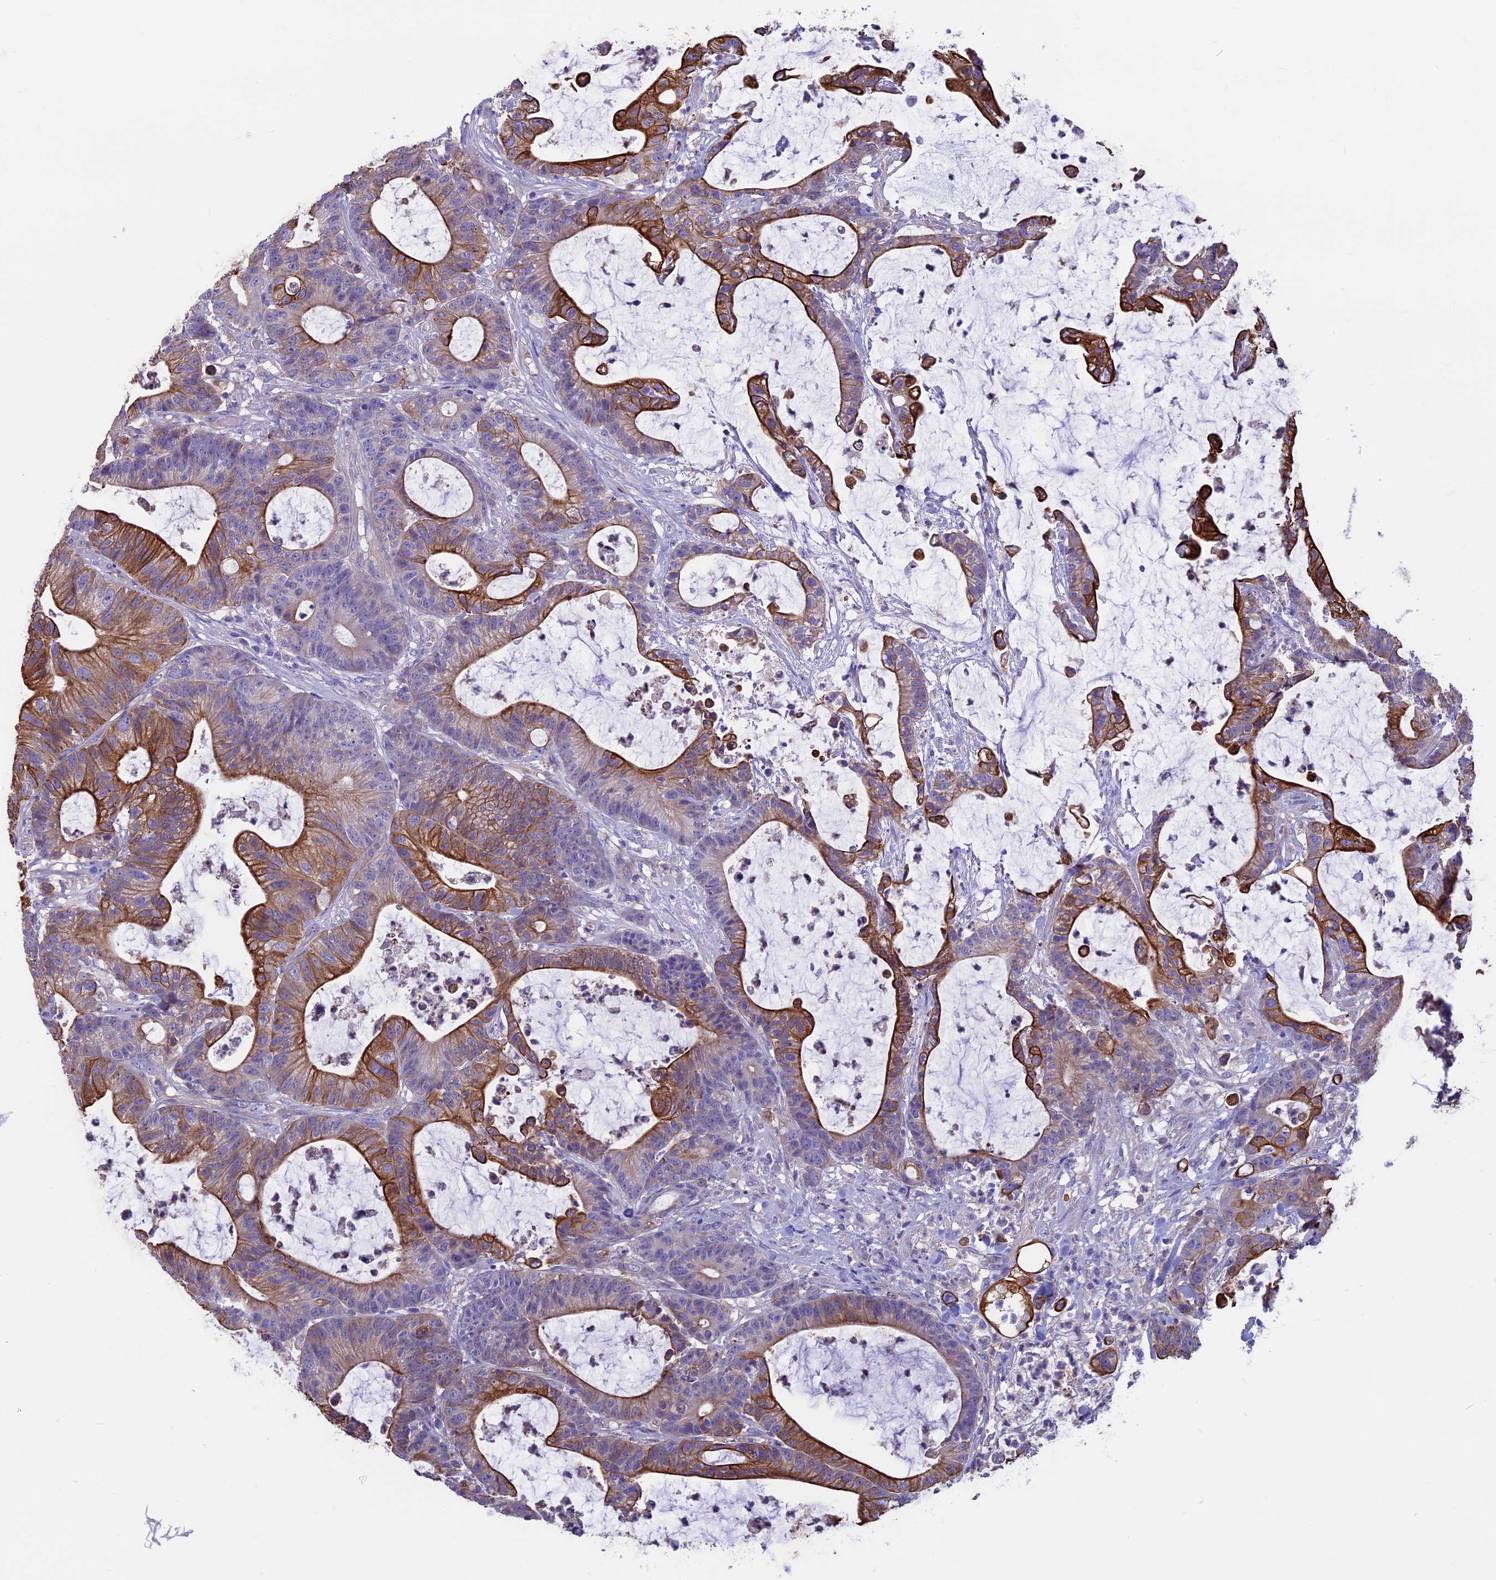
{"staining": {"intensity": "strong", "quantity": "25%-75%", "location": "cytoplasmic/membranous"}, "tissue": "colorectal cancer", "cell_type": "Tumor cells", "image_type": "cancer", "snomed": [{"axis": "morphology", "description": "Adenocarcinoma, NOS"}, {"axis": "topography", "description": "Colon"}], "caption": "Immunohistochemistry image of human adenocarcinoma (colorectal) stained for a protein (brown), which displays high levels of strong cytoplasmic/membranous staining in about 25%-75% of tumor cells.", "gene": "CDAN1", "patient": {"sex": "female", "age": 84}}